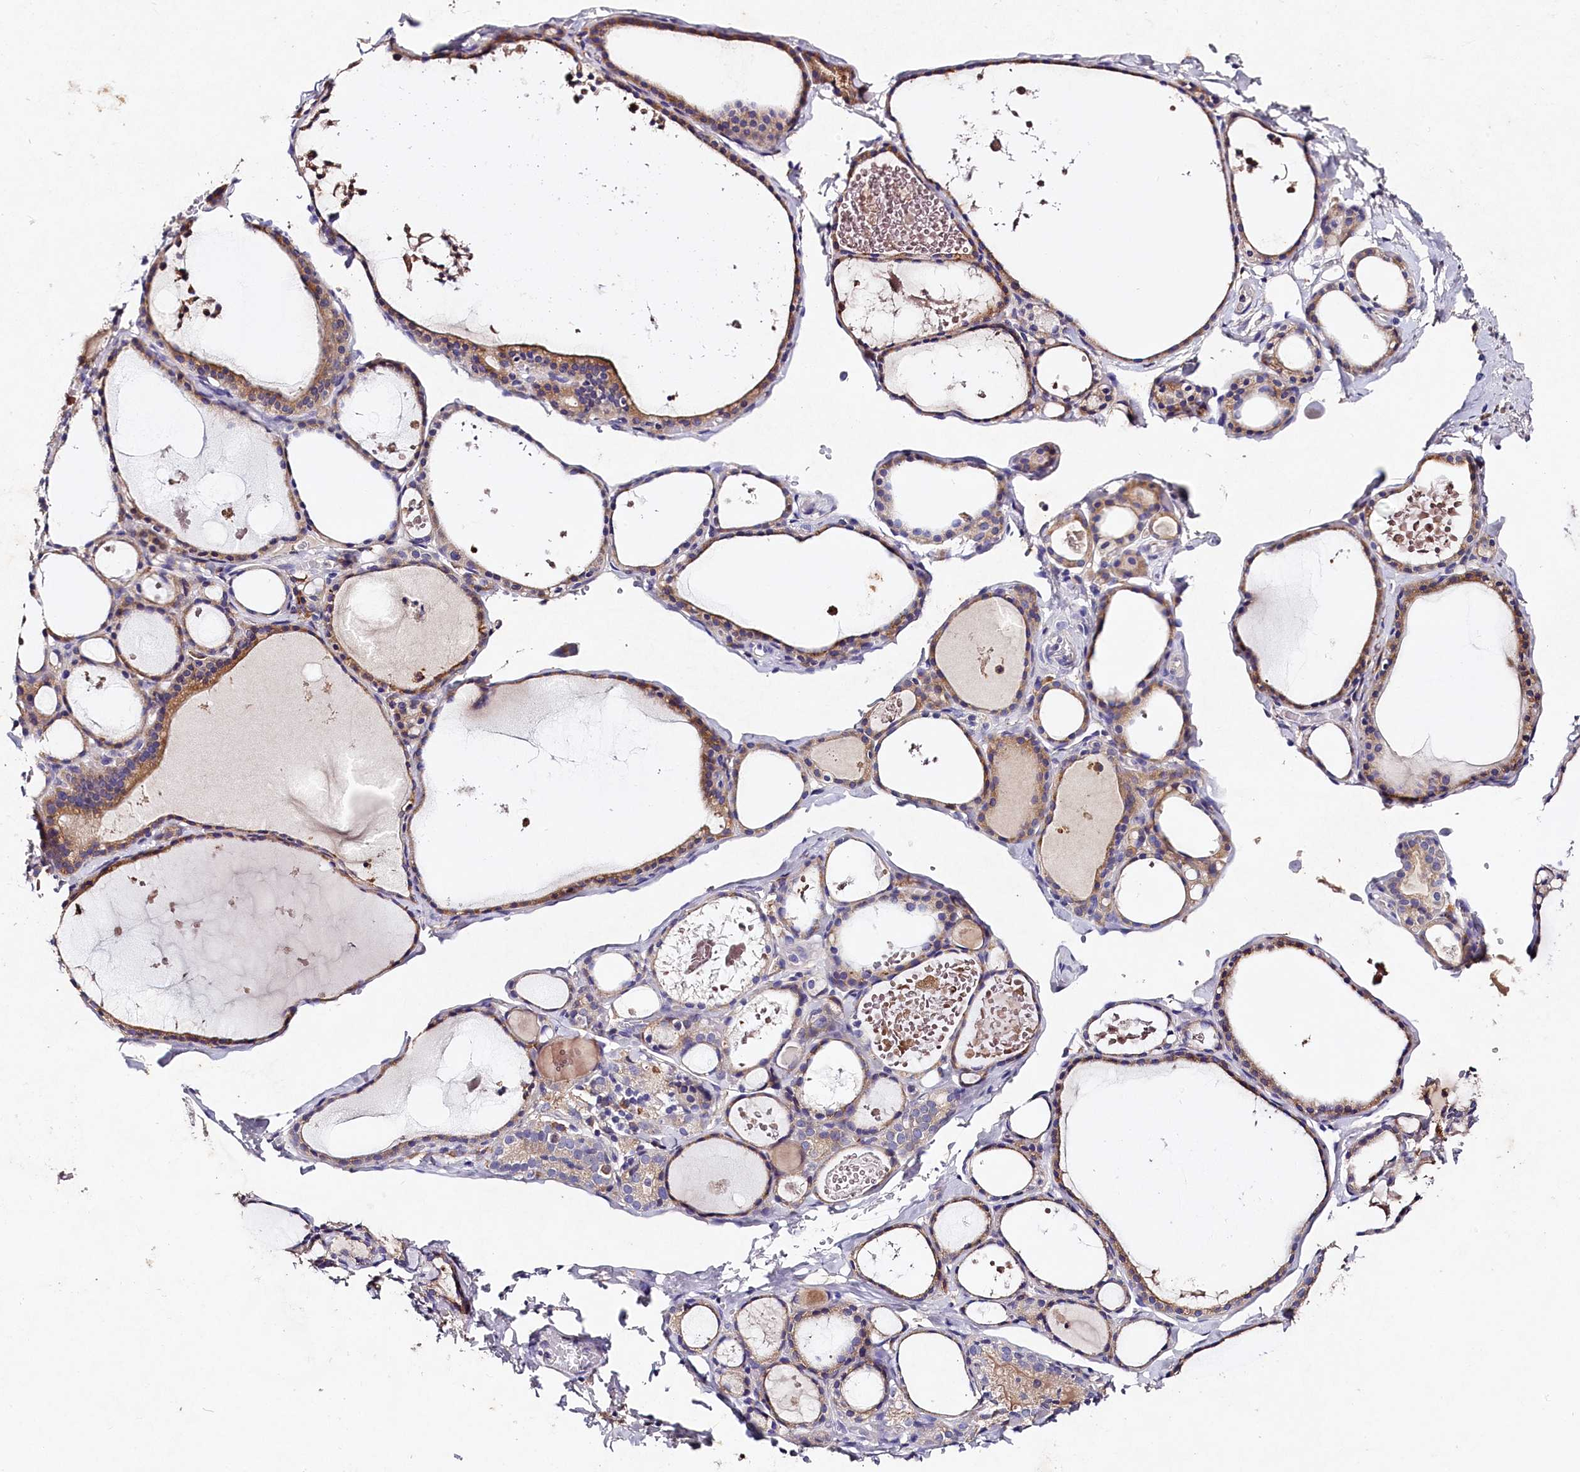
{"staining": {"intensity": "moderate", "quantity": "25%-75%", "location": "cytoplasmic/membranous"}, "tissue": "thyroid gland", "cell_type": "Glandular cells", "image_type": "normal", "snomed": [{"axis": "morphology", "description": "Normal tissue, NOS"}, {"axis": "topography", "description": "Thyroid gland"}], "caption": "IHC staining of unremarkable thyroid gland, which exhibits medium levels of moderate cytoplasmic/membranous staining in about 25%-75% of glandular cells indicating moderate cytoplasmic/membranous protein positivity. The staining was performed using DAB (brown) for protein detection and nuclei were counterstained in hematoxylin (blue).", "gene": "ST7L", "patient": {"sex": "male", "age": 56}}